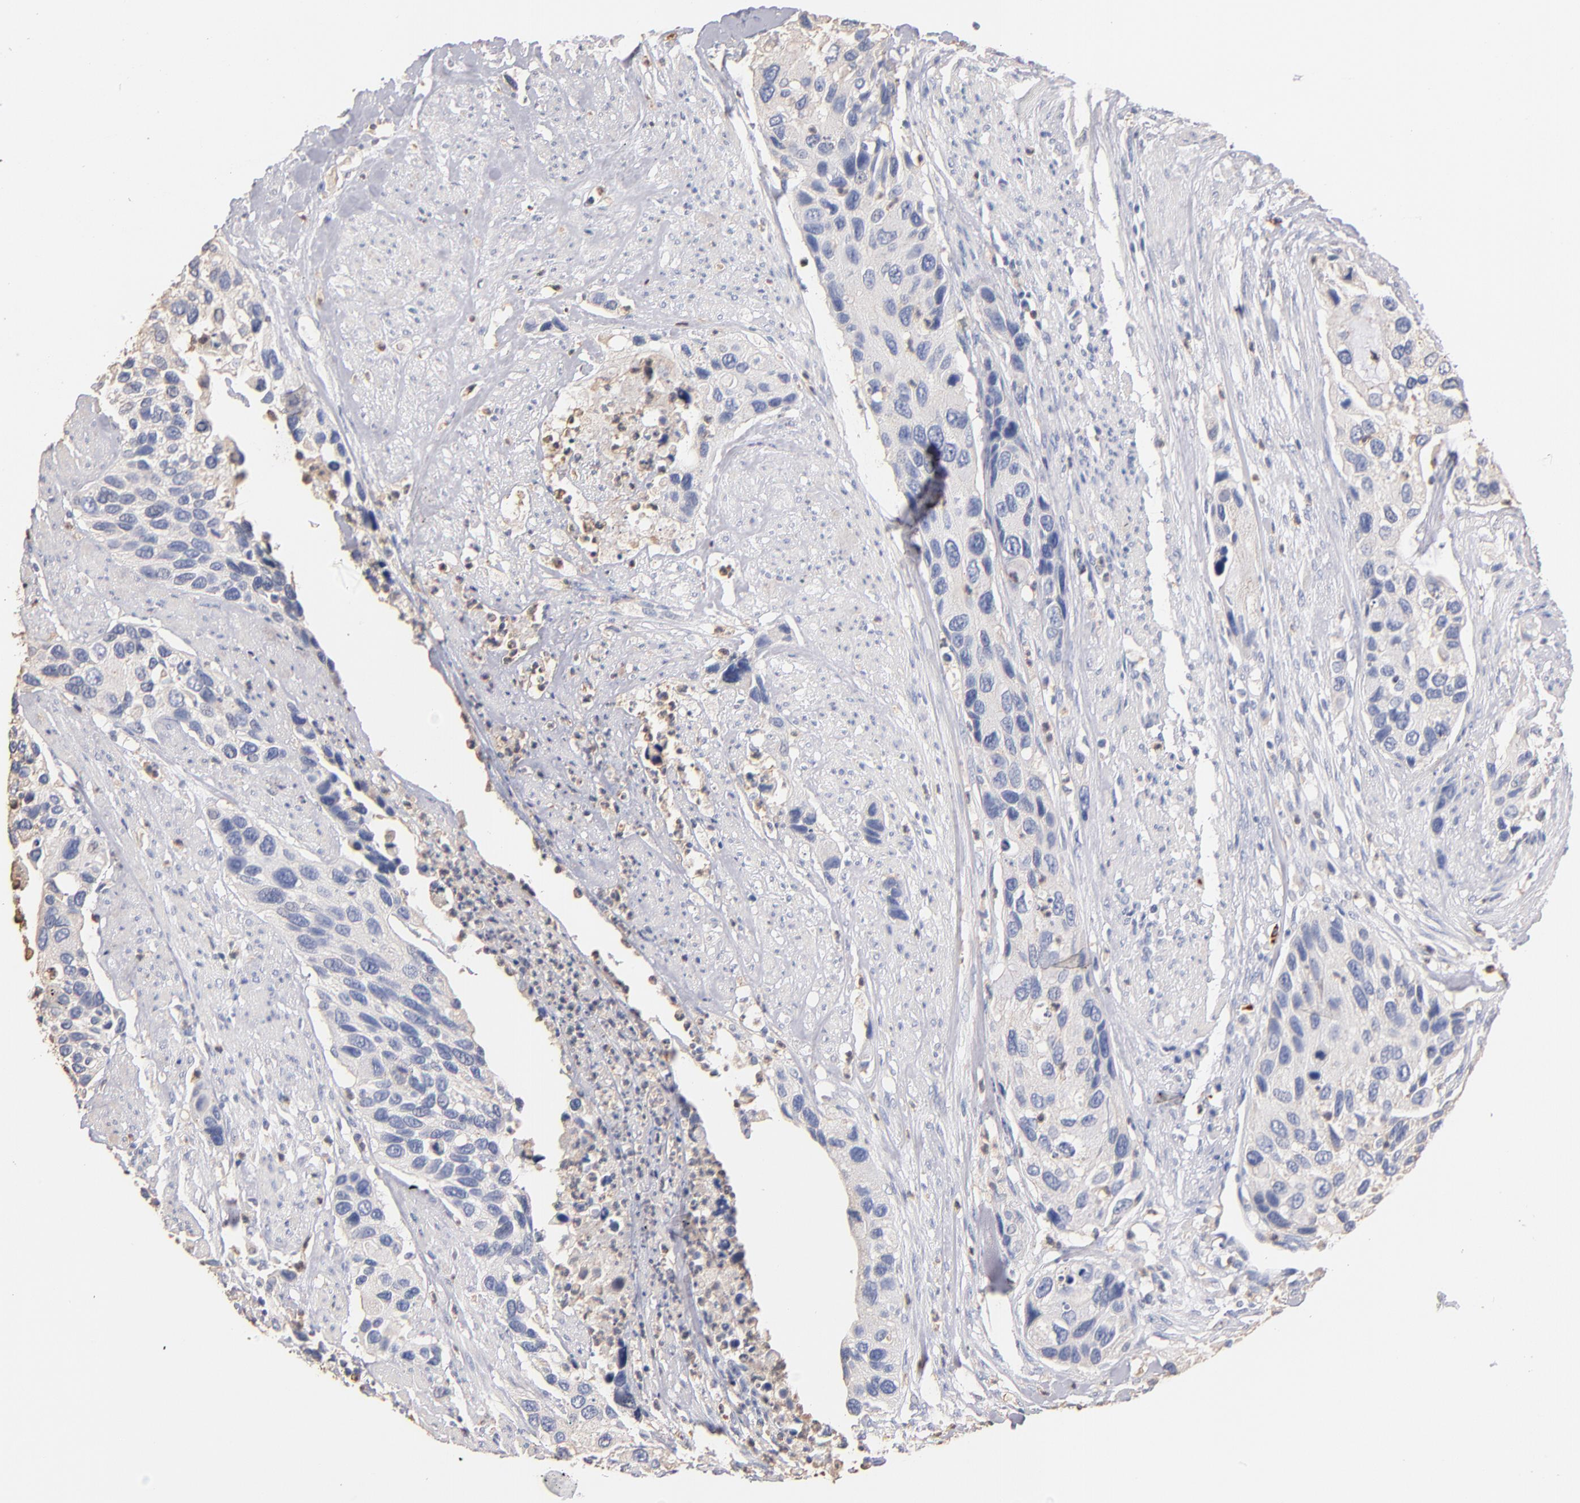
{"staining": {"intensity": "negative", "quantity": "none", "location": "none"}, "tissue": "urothelial cancer", "cell_type": "Tumor cells", "image_type": "cancer", "snomed": [{"axis": "morphology", "description": "Urothelial carcinoma, High grade"}, {"axis": "topography", "description": "Urinary bladder"}], "caption": "Immunohistochemistry image of neoplastic tissue: urothelial carcinoma (high-grade) stained with DAB exhibits no significant protein positivity in tumor cells. Nuclei are stained in blue.", "gene": "RO60", "patient": {"sex": "male", "age": 66}}